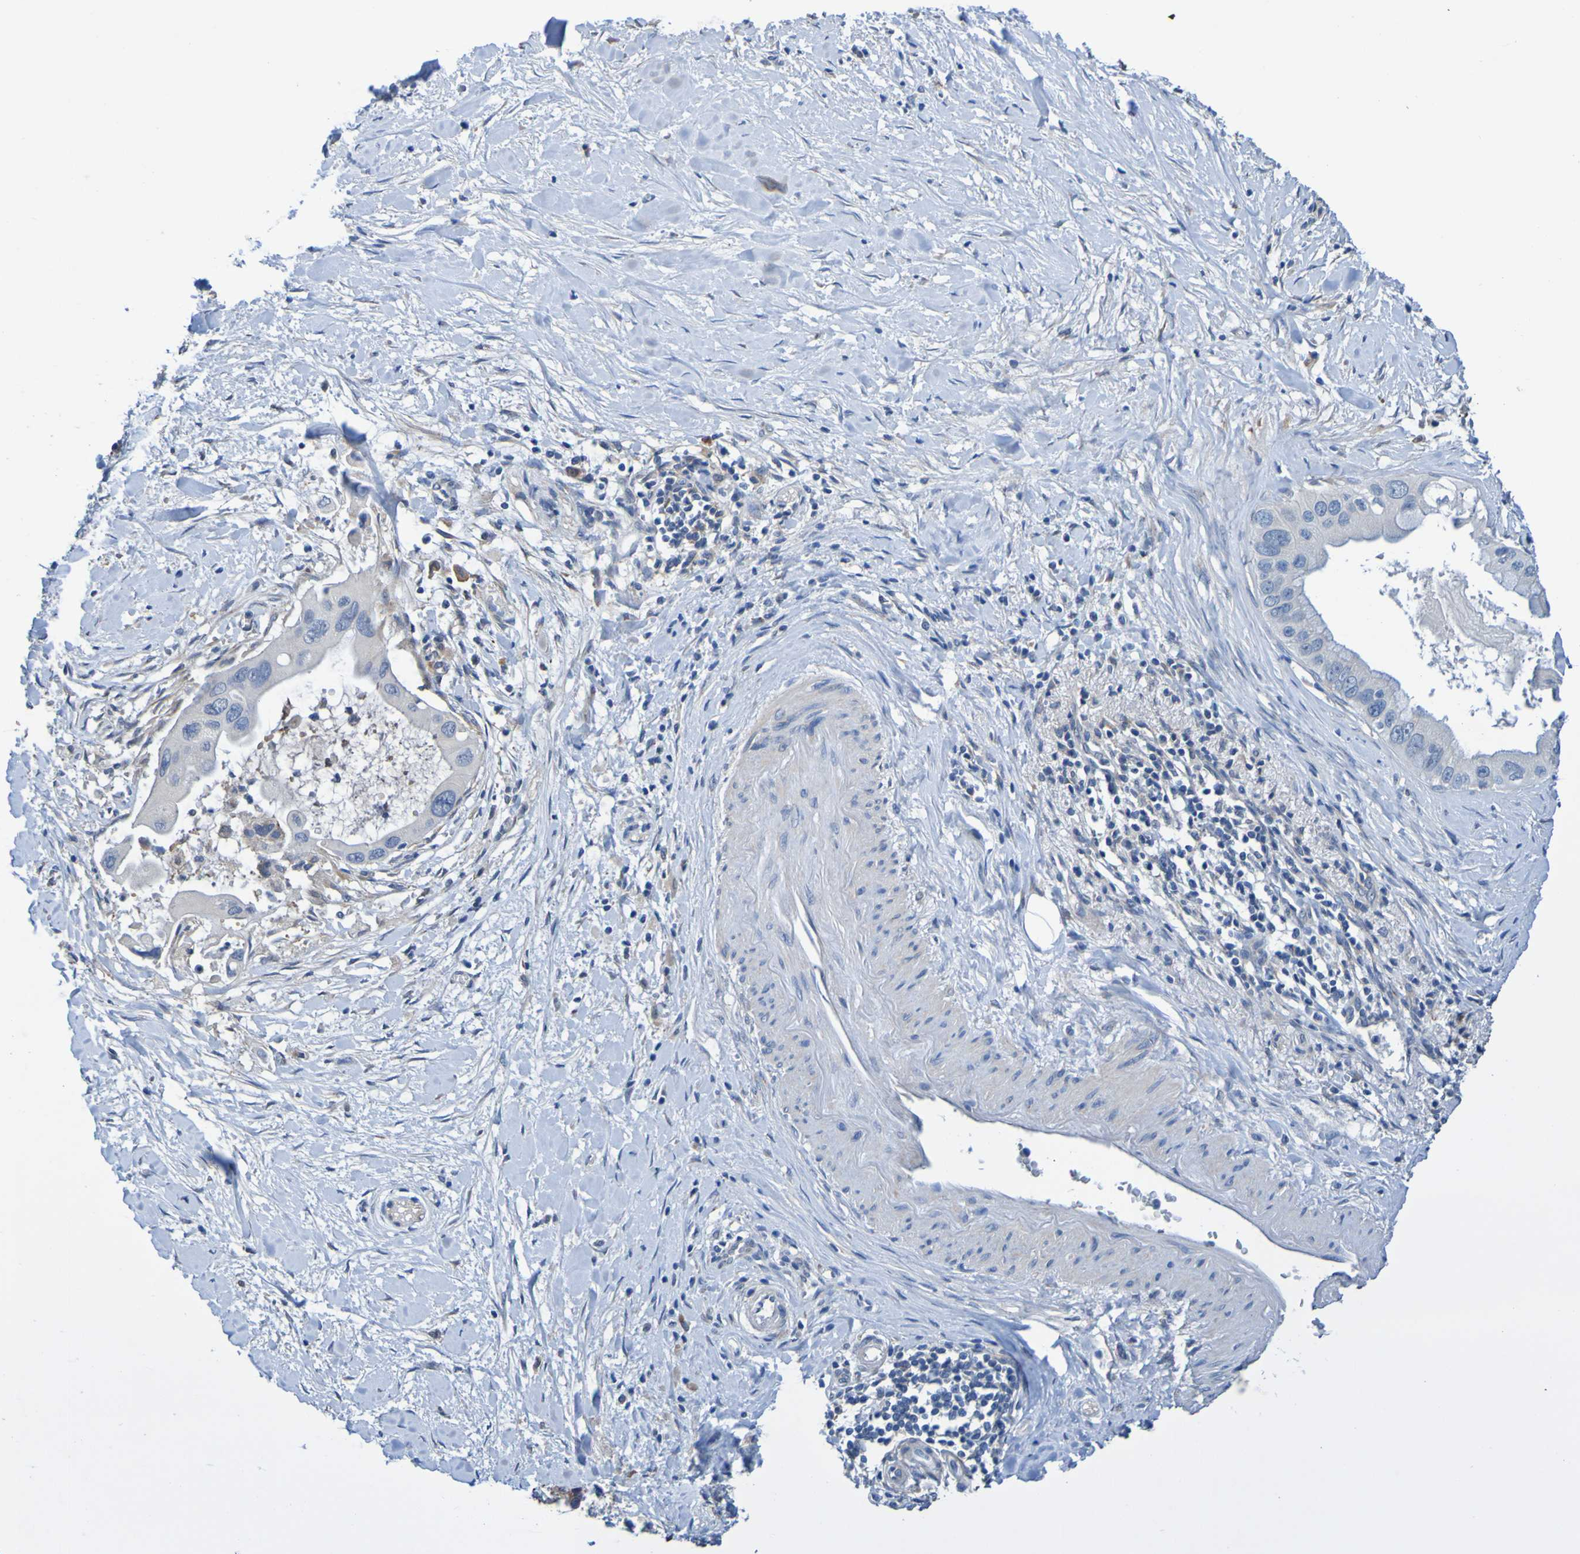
{"staining": {"intensity": "weak", "quantity": ">75%", "location": "cytoplasmic/membranous"}, "tissue": "pancreatic cancer", "cell_type": "Tumor cells", "image_type": "cancer", "snomed": [{"axis": "morphology", "description": "Adenocarcinoma, NOS"}, {"axis": "topography", "description": "Pancreas"}], "caption": "A low amount of weak cytoplasmic/membranous expression is seen in about >75% of tumor cells in pancreatic cancer tissue.", "gene": "METAP2", "patient": {"sex": "male", "age": 55}}